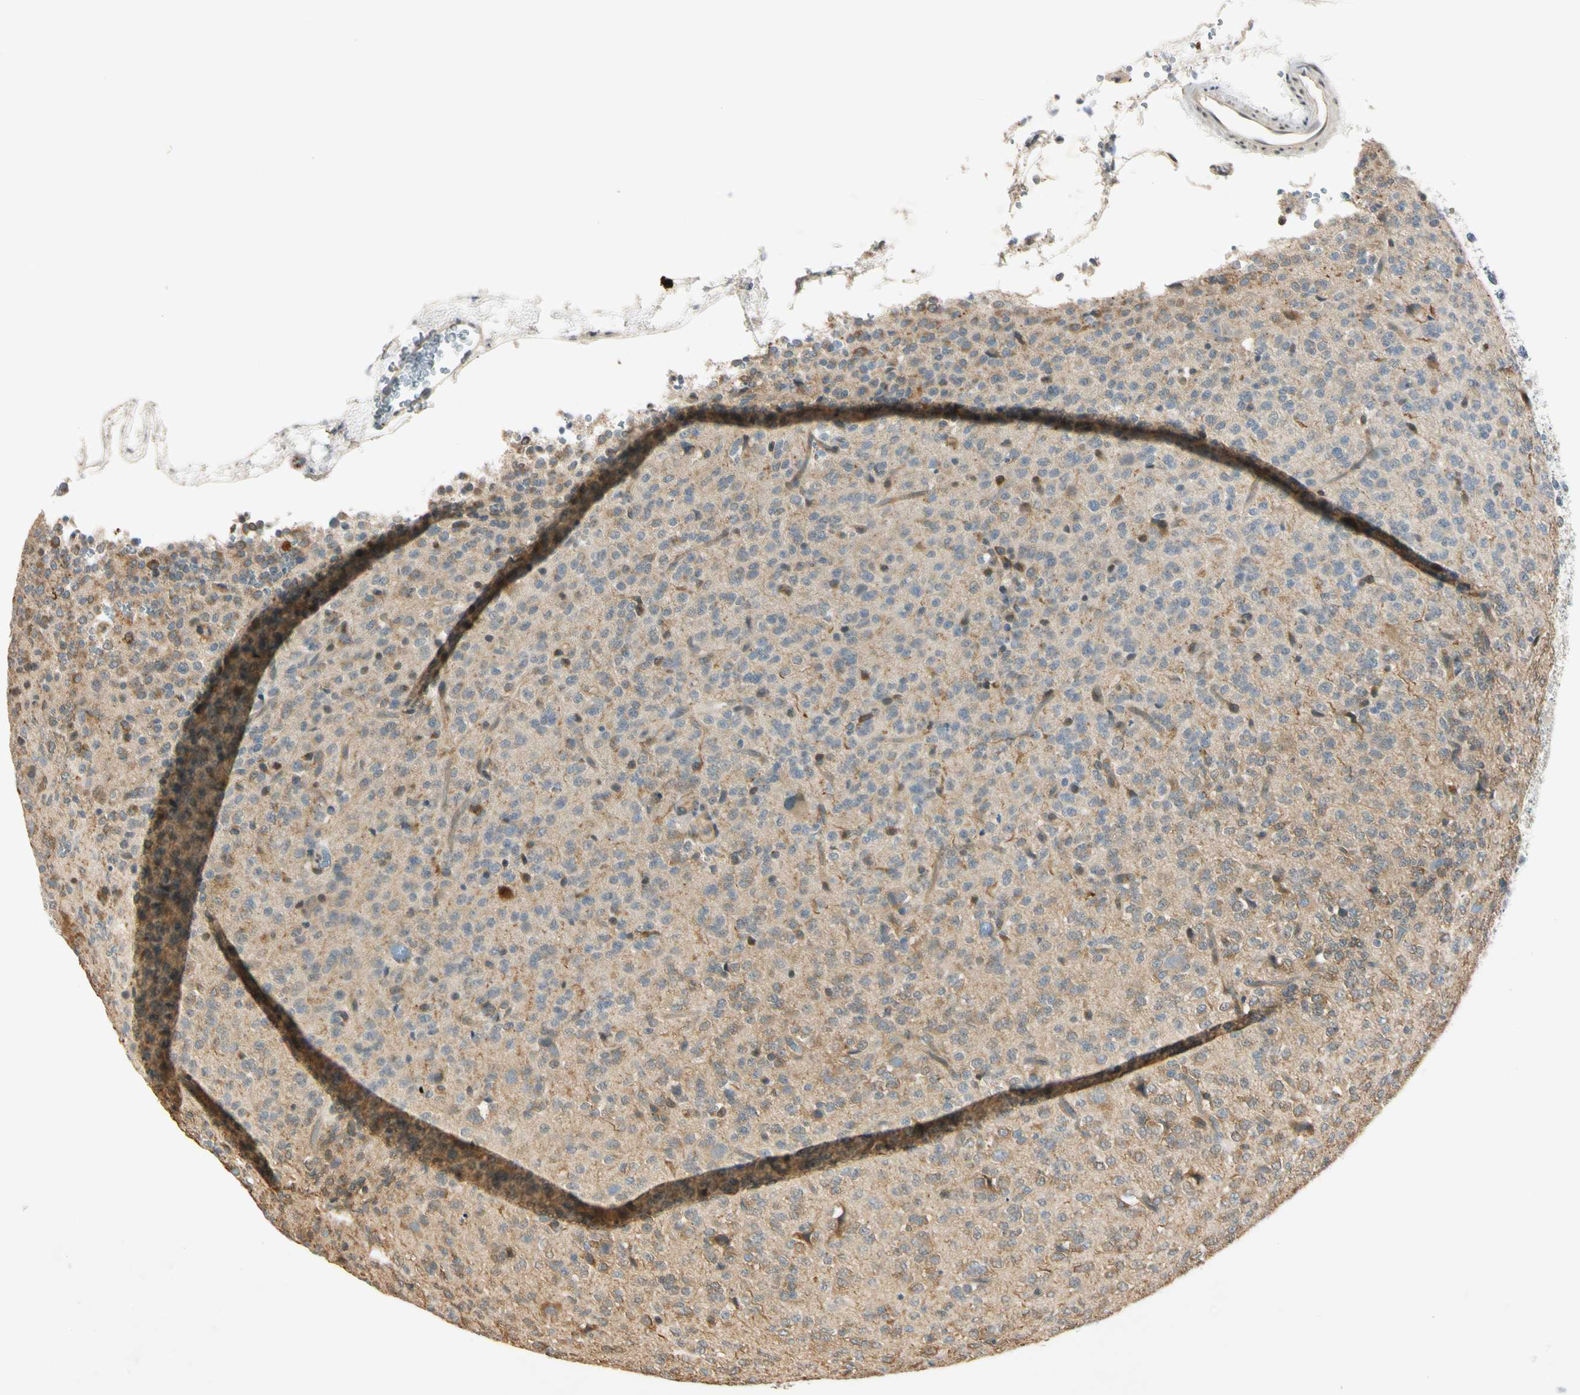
{"staining": {"intensity": "moderate", "quantity": ">75%", "location": "cytoplasmic/membranous"}, "tissue": "glioma", "cell_type": "Tumor cells", "image_type": "cancer", "snomed": [{"axis": "morphology", "description": "Glioma, malignant, Low grade"}, {"axis": "topography", "description": "Brain"}], "caption": "Immunohistochemical staining of human malignant glioma (low-grade) demonstrates moderate cytoplasmic/membranous protein staining in approximately >75% of tumor cells.", "gene": "RPS6KB2", "patient": {"sex": "male", "age": 38}}